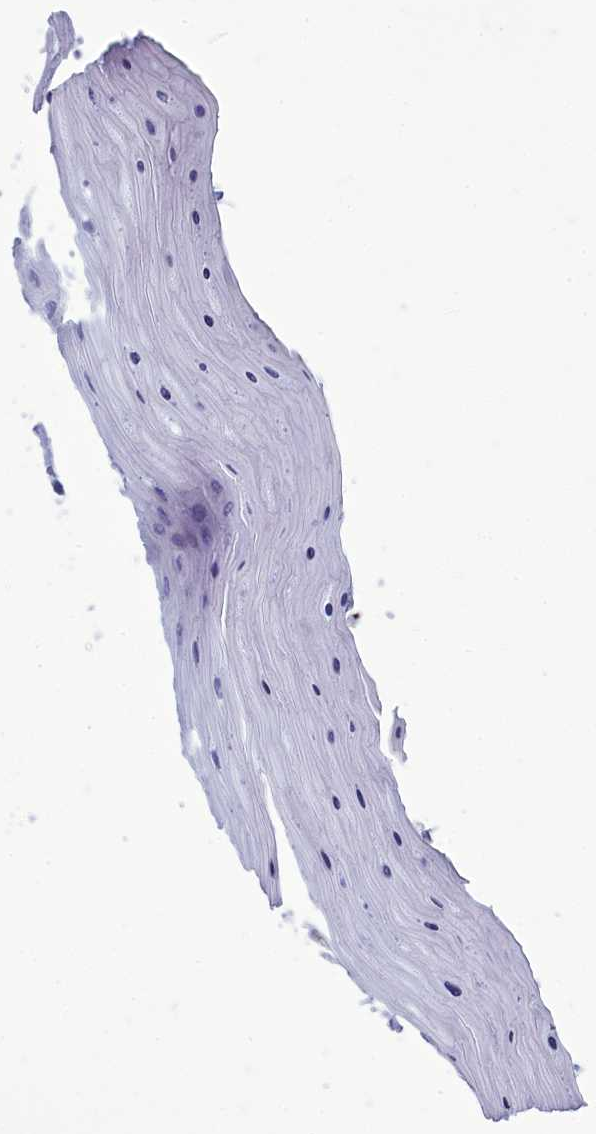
{"staining": {"intensity": "weak", "quantity": "<25%", "location": "cytoplasmic/membranous"}, "tissue": "cervix", "cell_type": "Glandular cells", "image_type": "normal", "snomed": [{"axis": "morphology", "description": "Normal tissue, NOS"}, {"axis": "topography", "description": "Cervix"}], "caption": "A histopathology image of cervix stained for a protein demonstrates no brown staining in glandular cells. (Brightfield microscopy of DAB immunohistochemistry (IHC) at high magnification).", "gene": "CENATAC", "patient": {"sex": "female", "age": 55}}